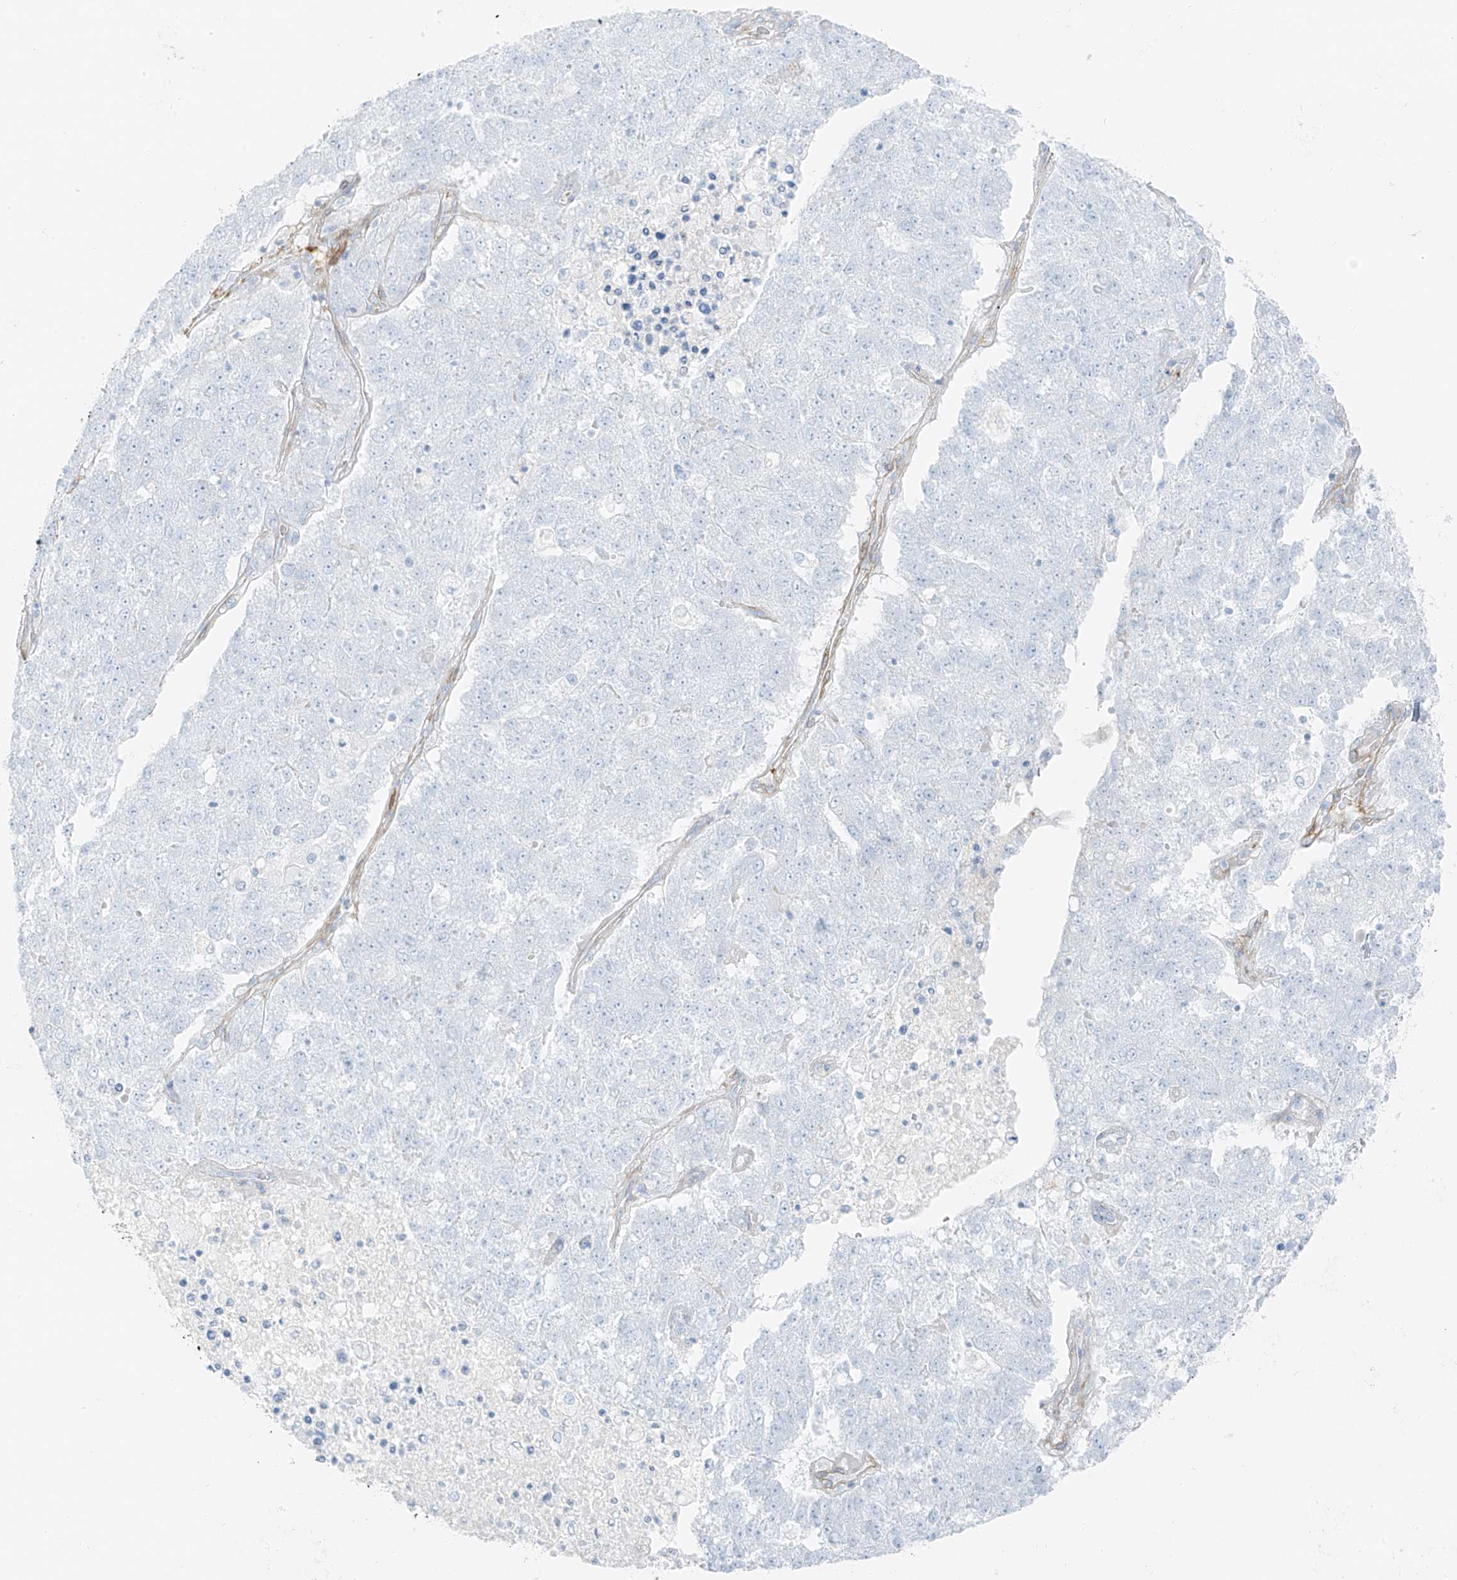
{"staining": {"intensity": "negative", "quantity": "none", "location": "none"}, "tissue": "pancreatic cancer", "cell_type": "Tumor cells", "image_type": "cancer", "snomed": [{"axis": "morphology", "description": "Adenocarcinoma, NOS"}, {"axis": "topography", "description": "Pancreas"}], "caption": "This is an immunohistochemistry (IHC) micrograph of human pancreatic cancer (adenocarcinoma). There is no positivity in tumor cells.", "gene": "SMCP", "patient": {"sex": "female", "age": 61}}